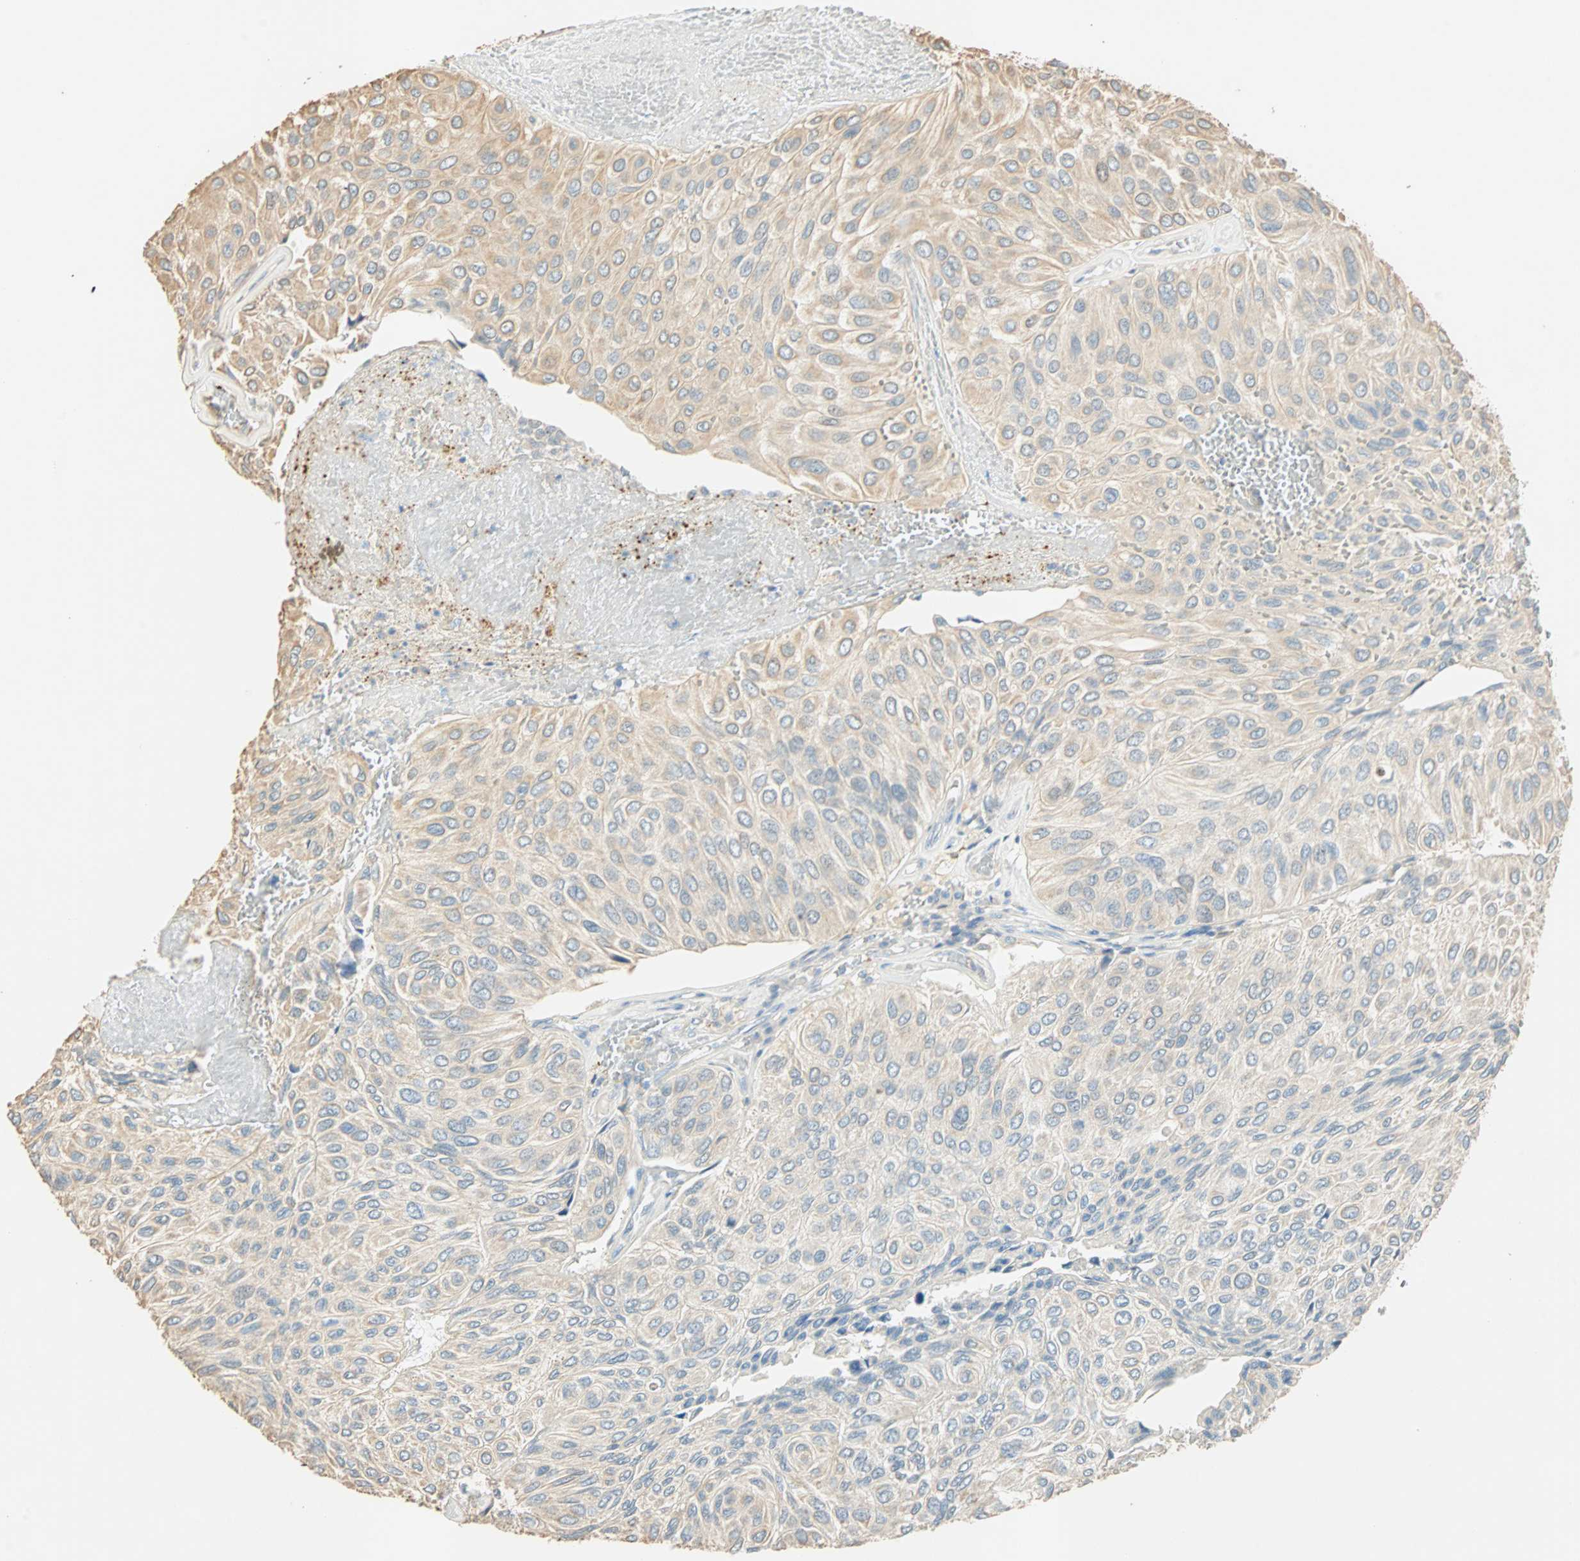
{"staining": {"intensity": "weak", "quantity": ">75%", "location": "cytoplasmic/membranous"}, "tissue": "urothelial cancer", "cell_type": "Tumor cells", "image_type": "cancer", "snomed": [{"axis": "morphology", "description": "Urothelial carcinoma, High grade"}, {"axis": "topography", "description": "Urinary bladder"}], "caption": "High-magnification brightfield microscopy of urothelial carcinoma (high-grade) stained with DAB (3,3'-diaminobenzidine) (brown) and counterstained with hematoxylin (blue). tumor cells exhibit weak cytoplasmic/membranous staining is seen in about>75% of cells. Ihc stains the protein in brown and the nuclei are stained blue.", "gene": "RAD18", "patient": {"sex": "male", "age": 66}}